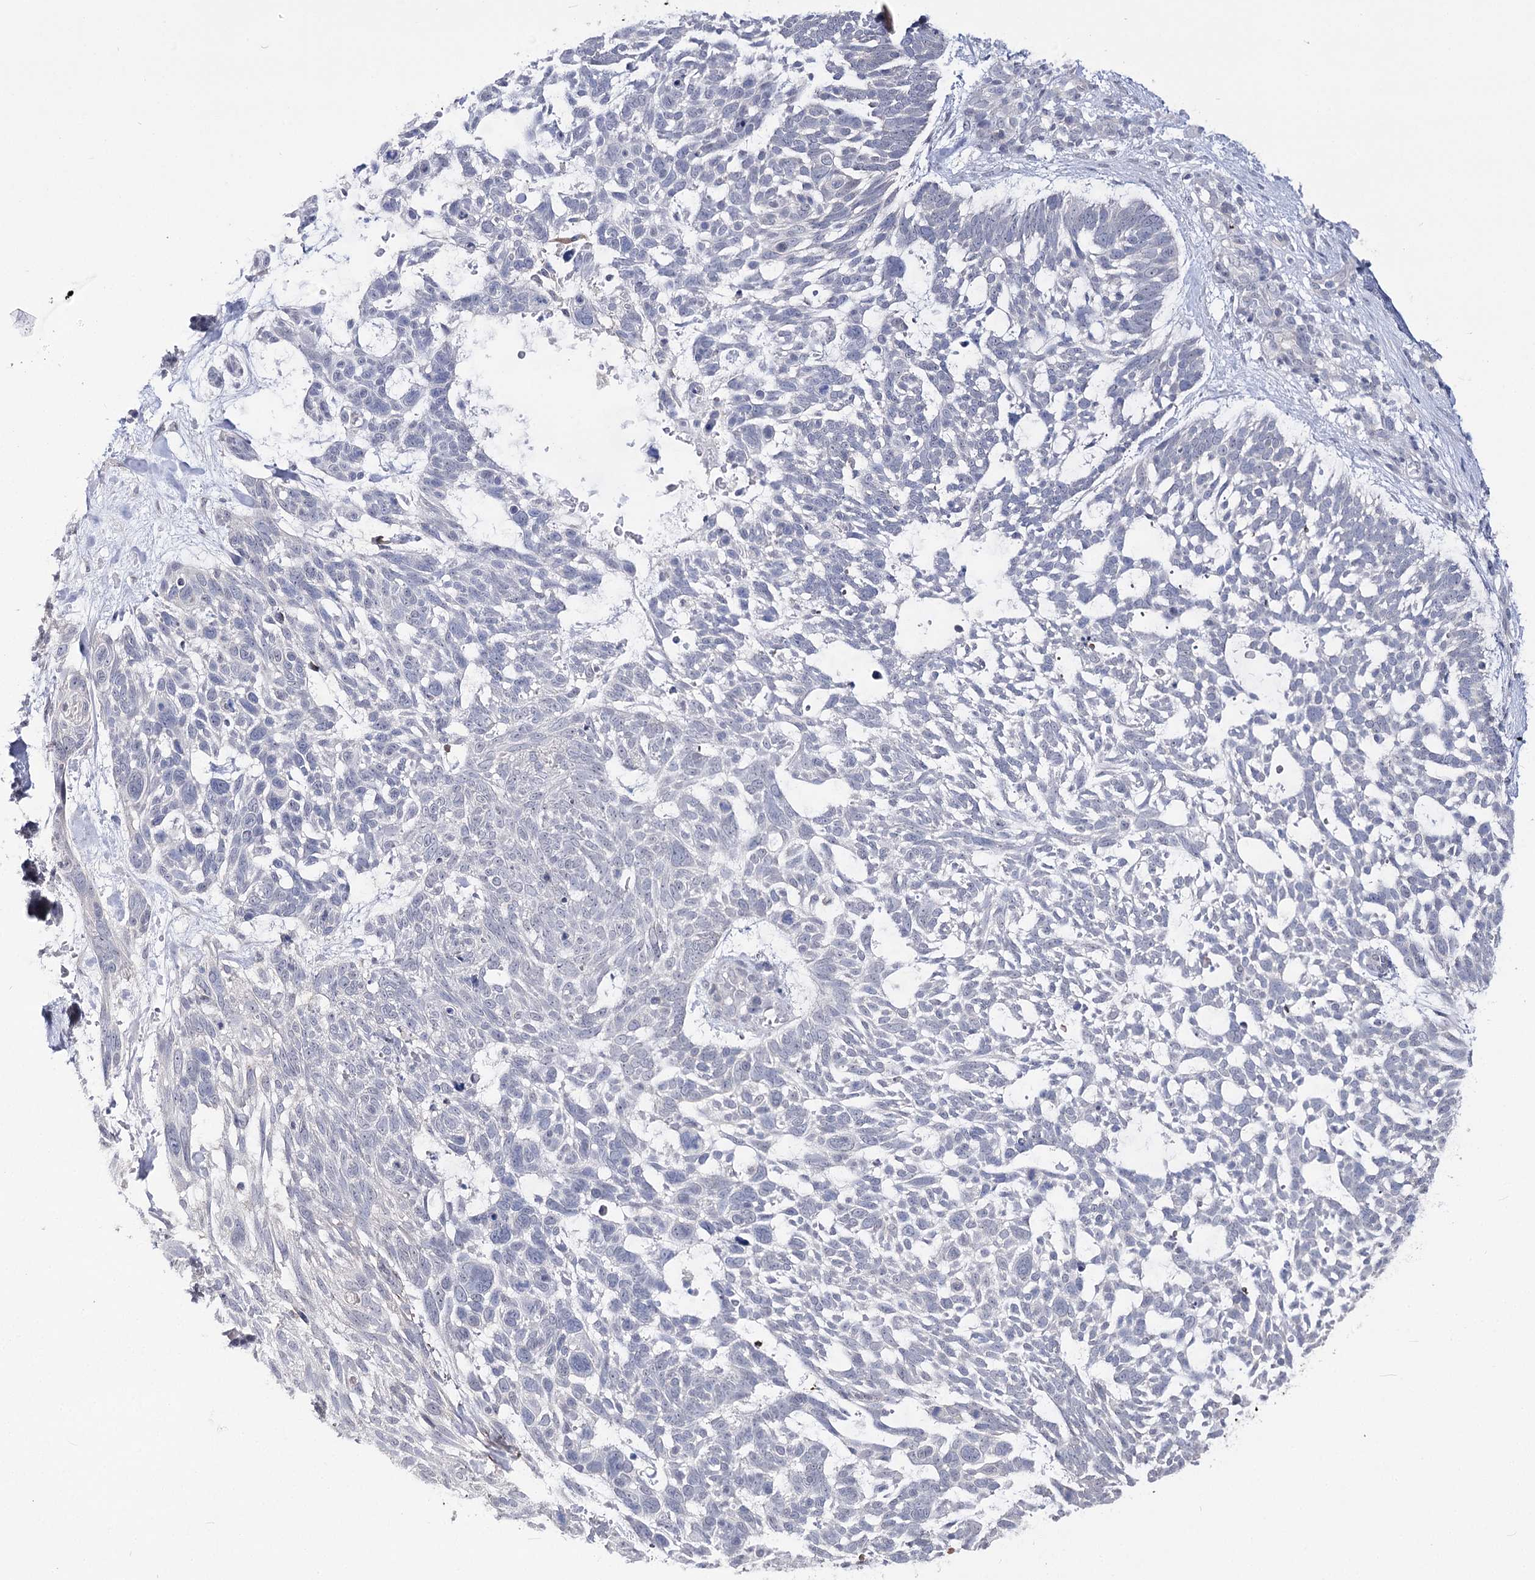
{"staining": {"intensity": "negative", "quantity": "none", "location": "none"}, "tissue": "skin cancer", "cell_type": "Tumor cells", "image_type": "cancer", "snomed": [{"axis": "morphology", "description": "Basal cell carcinoma"}, {"axis": "topography", "description": "Skin"}], "caption": "Protein analysis of skin cancer displays no significant staining in tumor cells.", "gene": "ATP10B", "patient": {"sex": "male", "age": 88}}